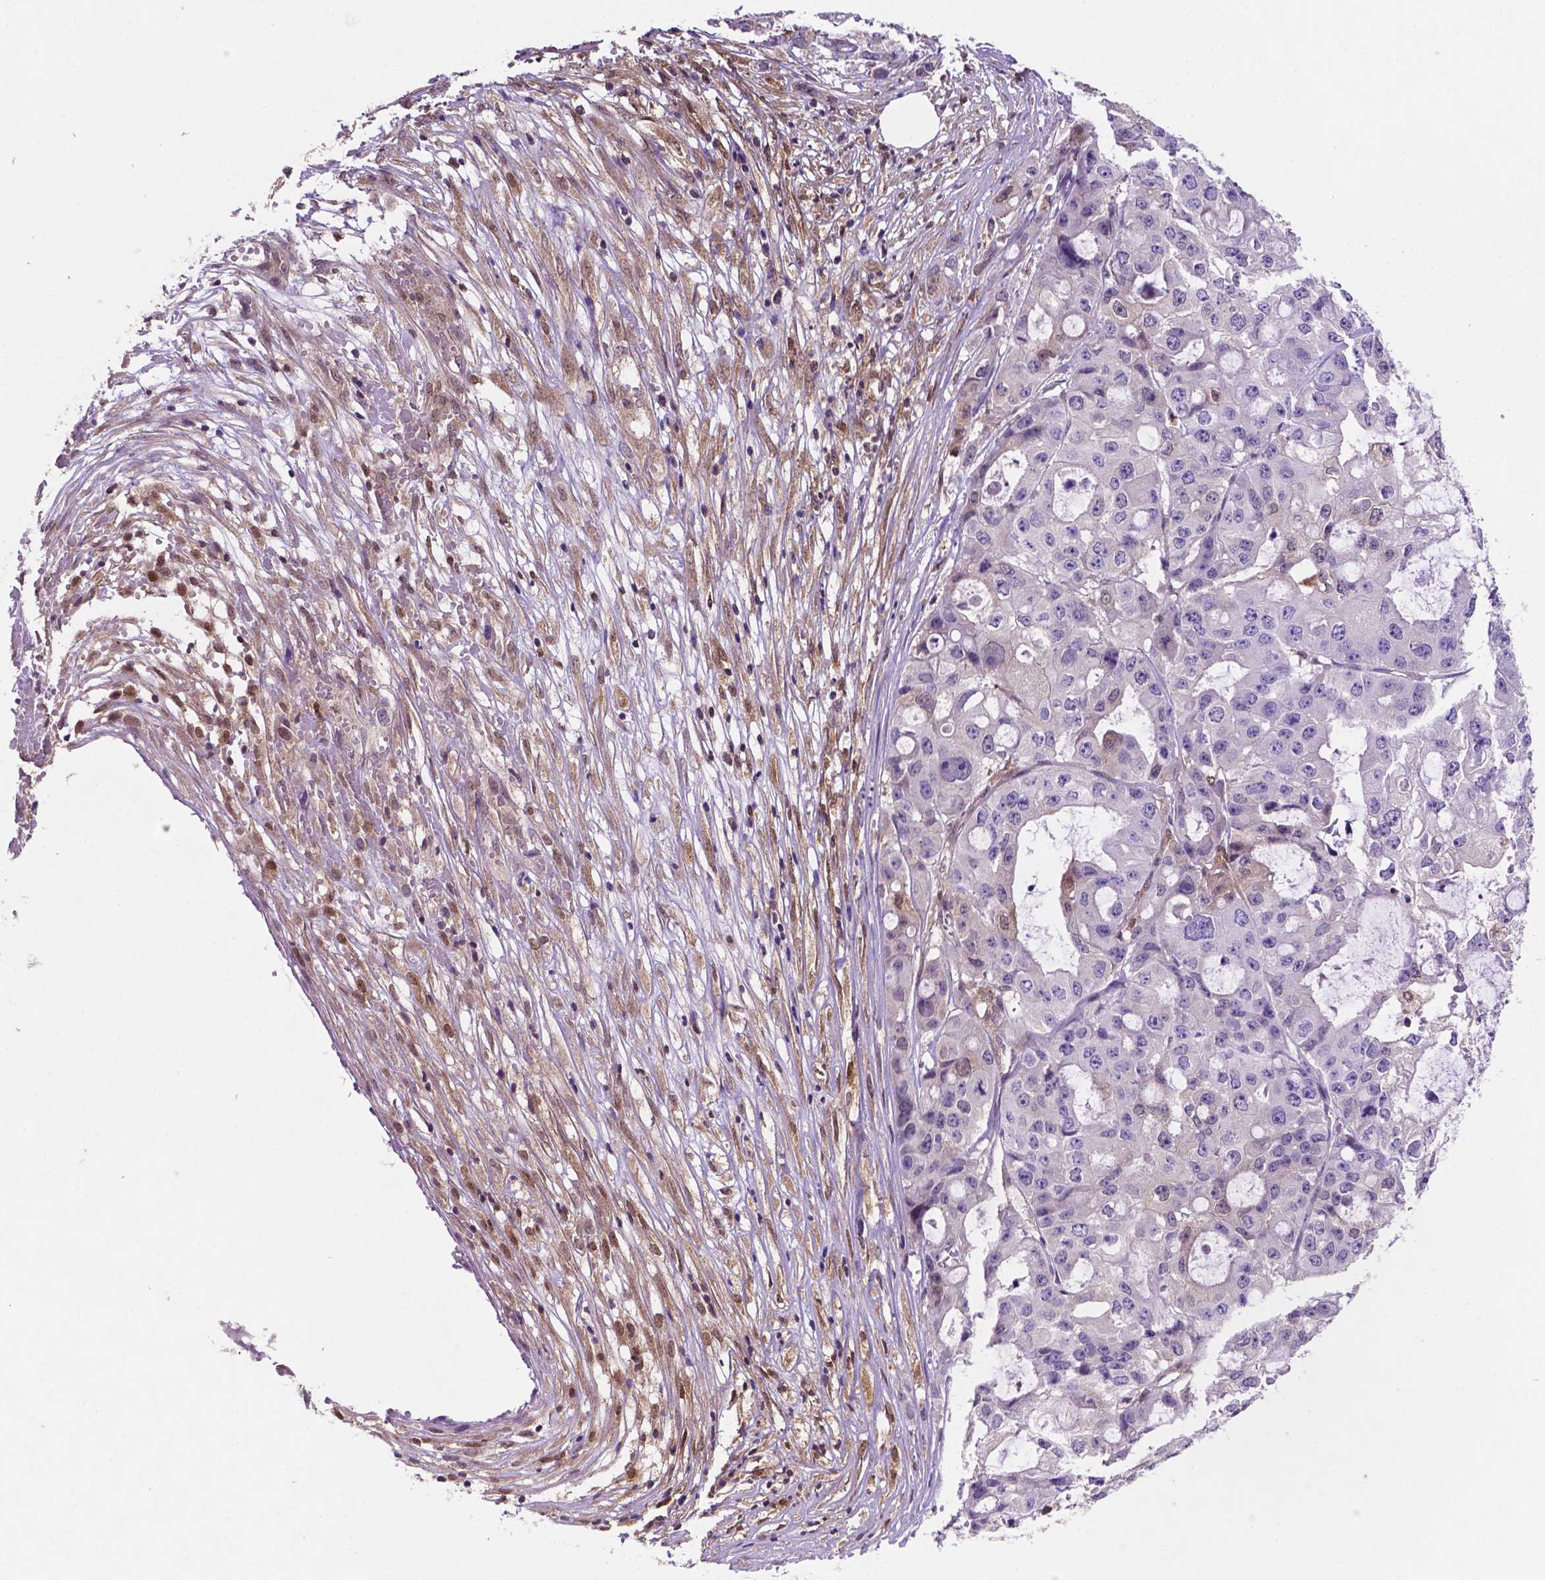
{"staining": {"intensity": "negative", "quantity": "none", "location": "none"}, "tissue": "ovarian cancer", "cell_type": "Tumor cells", "image_type": "cancer", "snomed": [{"axis": "morphology", "description": "Cystadenocarcinoma, serous, NOS"}, {"axis": "topography", "description": "Ovary"}], "caption": "Immunohistochemical staining of ovarian serous cystadenocarcinoma exhibits no significant expression in tumor cells.", "gene": "UBE2L6", "patient": {"sex": "female", "age": 56}}